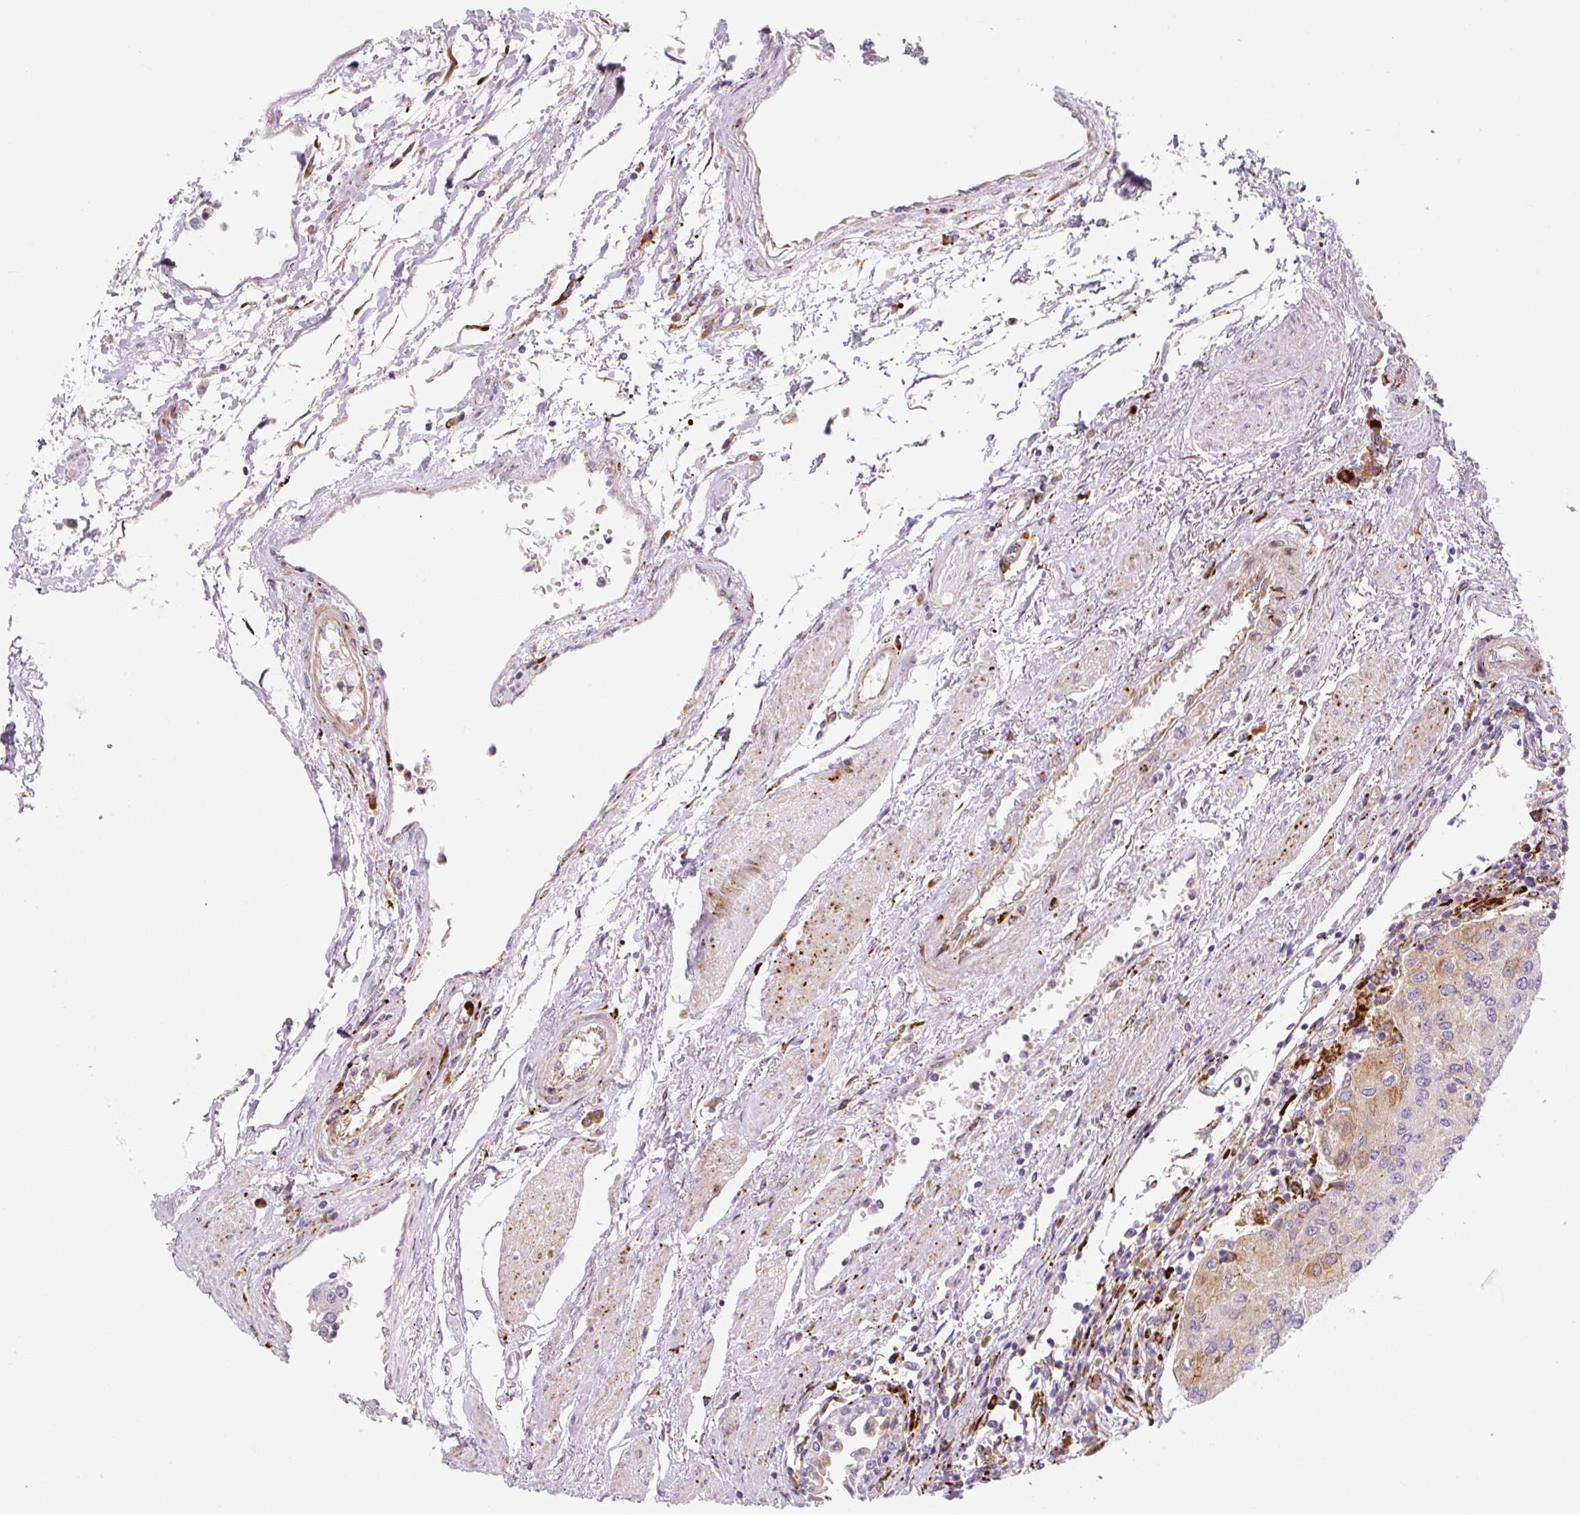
{"staining": {"intensity": "moderate", "quantity": "<25%", "location": "cytoplasmic/membranous"}, "tissue": "urothelial cancer", "cell_type": "Tumor cells", "image_type": "cancer", "snomed": [{"axis": "morphology", "description": "Urothelial carcinoma, High grade"}, {"axis": "topography", "description": "Urinary bladder"}], "caption": "A brown stain highlights moderate cytoplasmic/membranous positivity of a protein in urothelial cancer tumor cells.", "gene": "DISP3", "patient": {"sex": "female", "age": 85}}